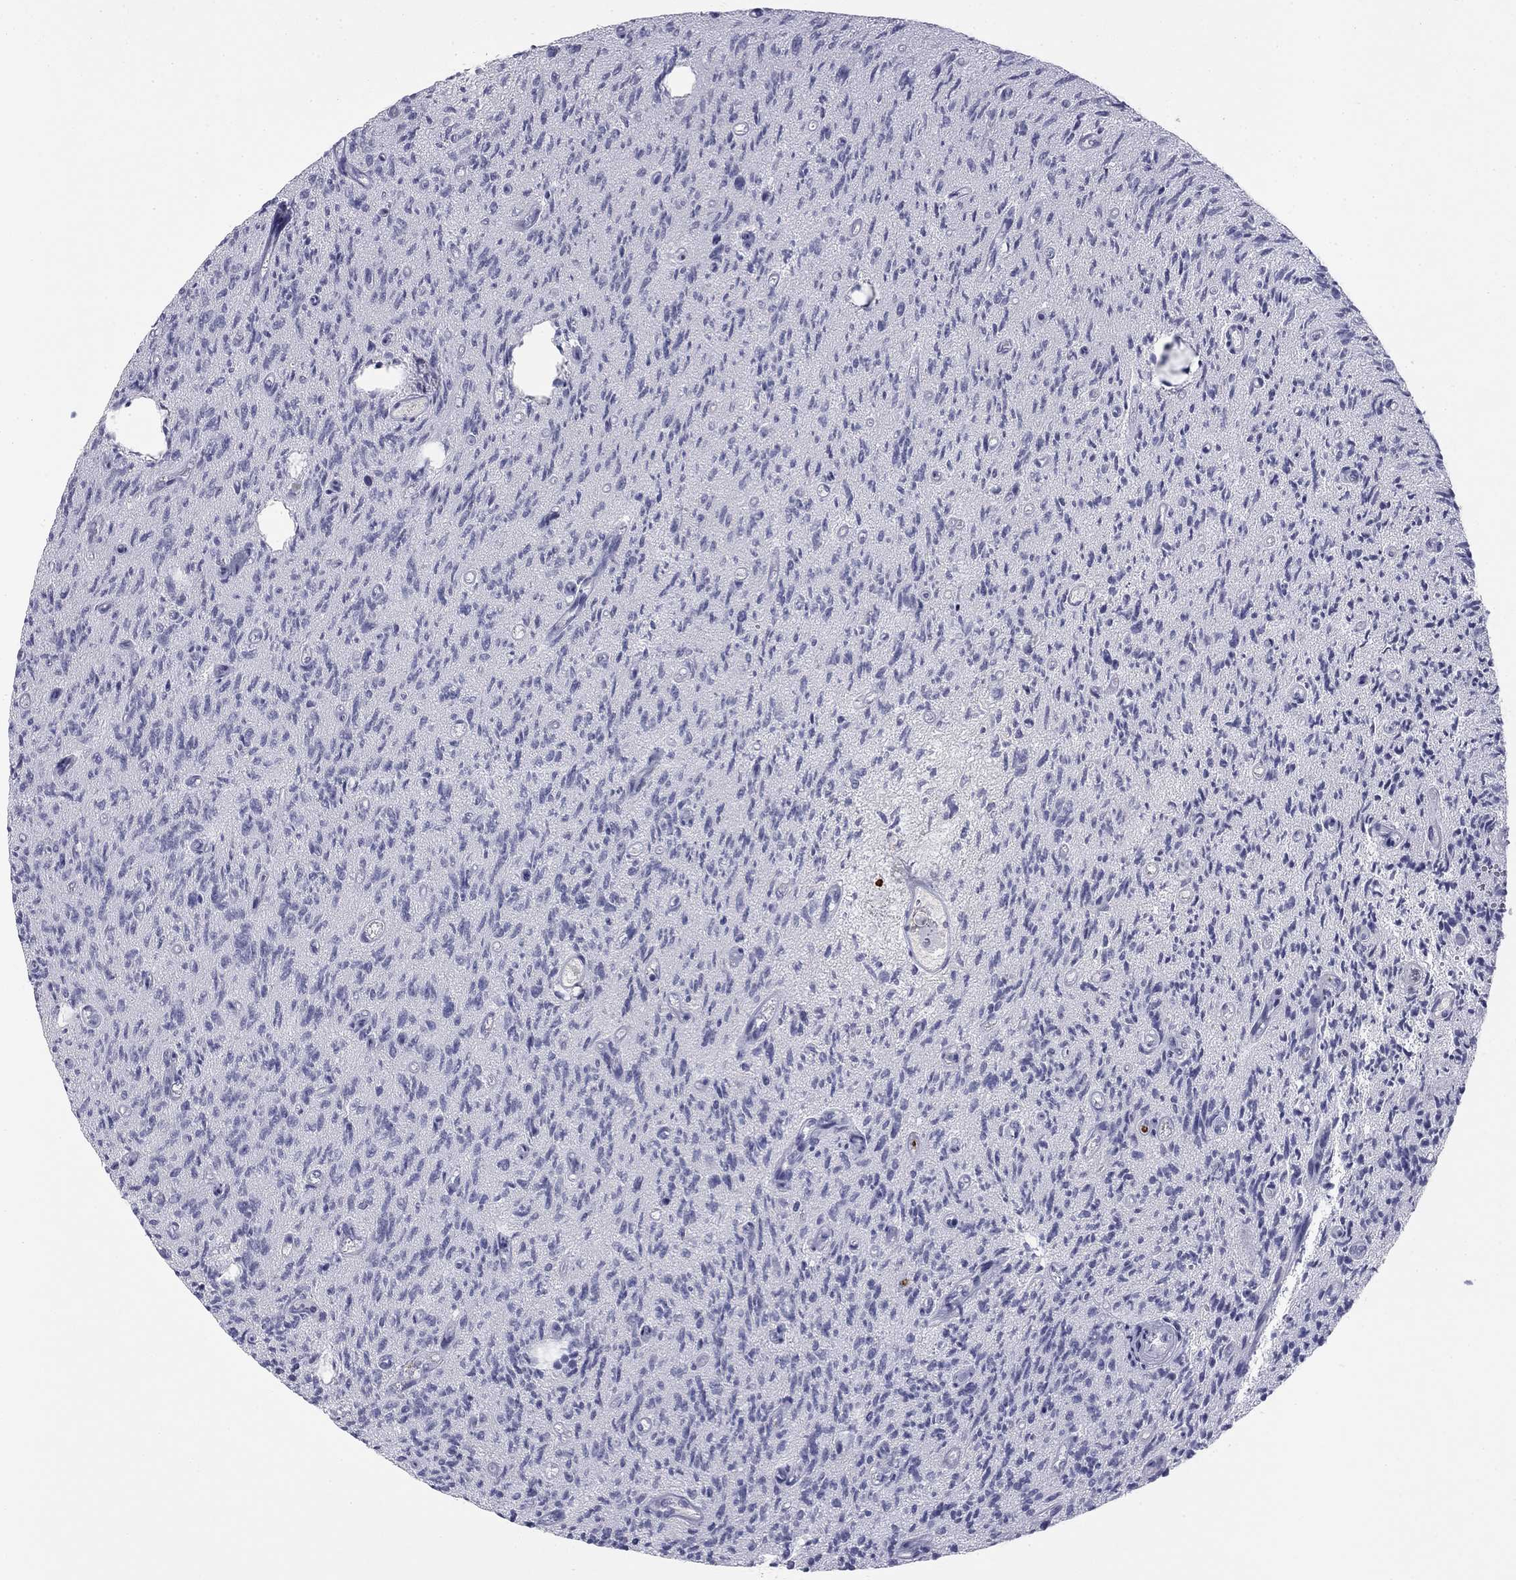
{"staining": {"intensity": "negative", "quantity": "none", "location": "none"}, "tissue": "glioma", "cell_type": "Tumor cells", "image_type": "cancer", "snomed": [{"axis": "morphology", "description": "Glioma, malignant, High grade"}, {"axis": "topography", "description": "Brain"}], "caption": "A histopathology image of human glioma is negative for staining in tumor cells. (Brightfield microscopy of DAB (3,3'-diaminobenzidine) immunohistochemistry at high magnification).", "gene": "TFAP2B", "patient": {"sex": "male", "age": 64}}